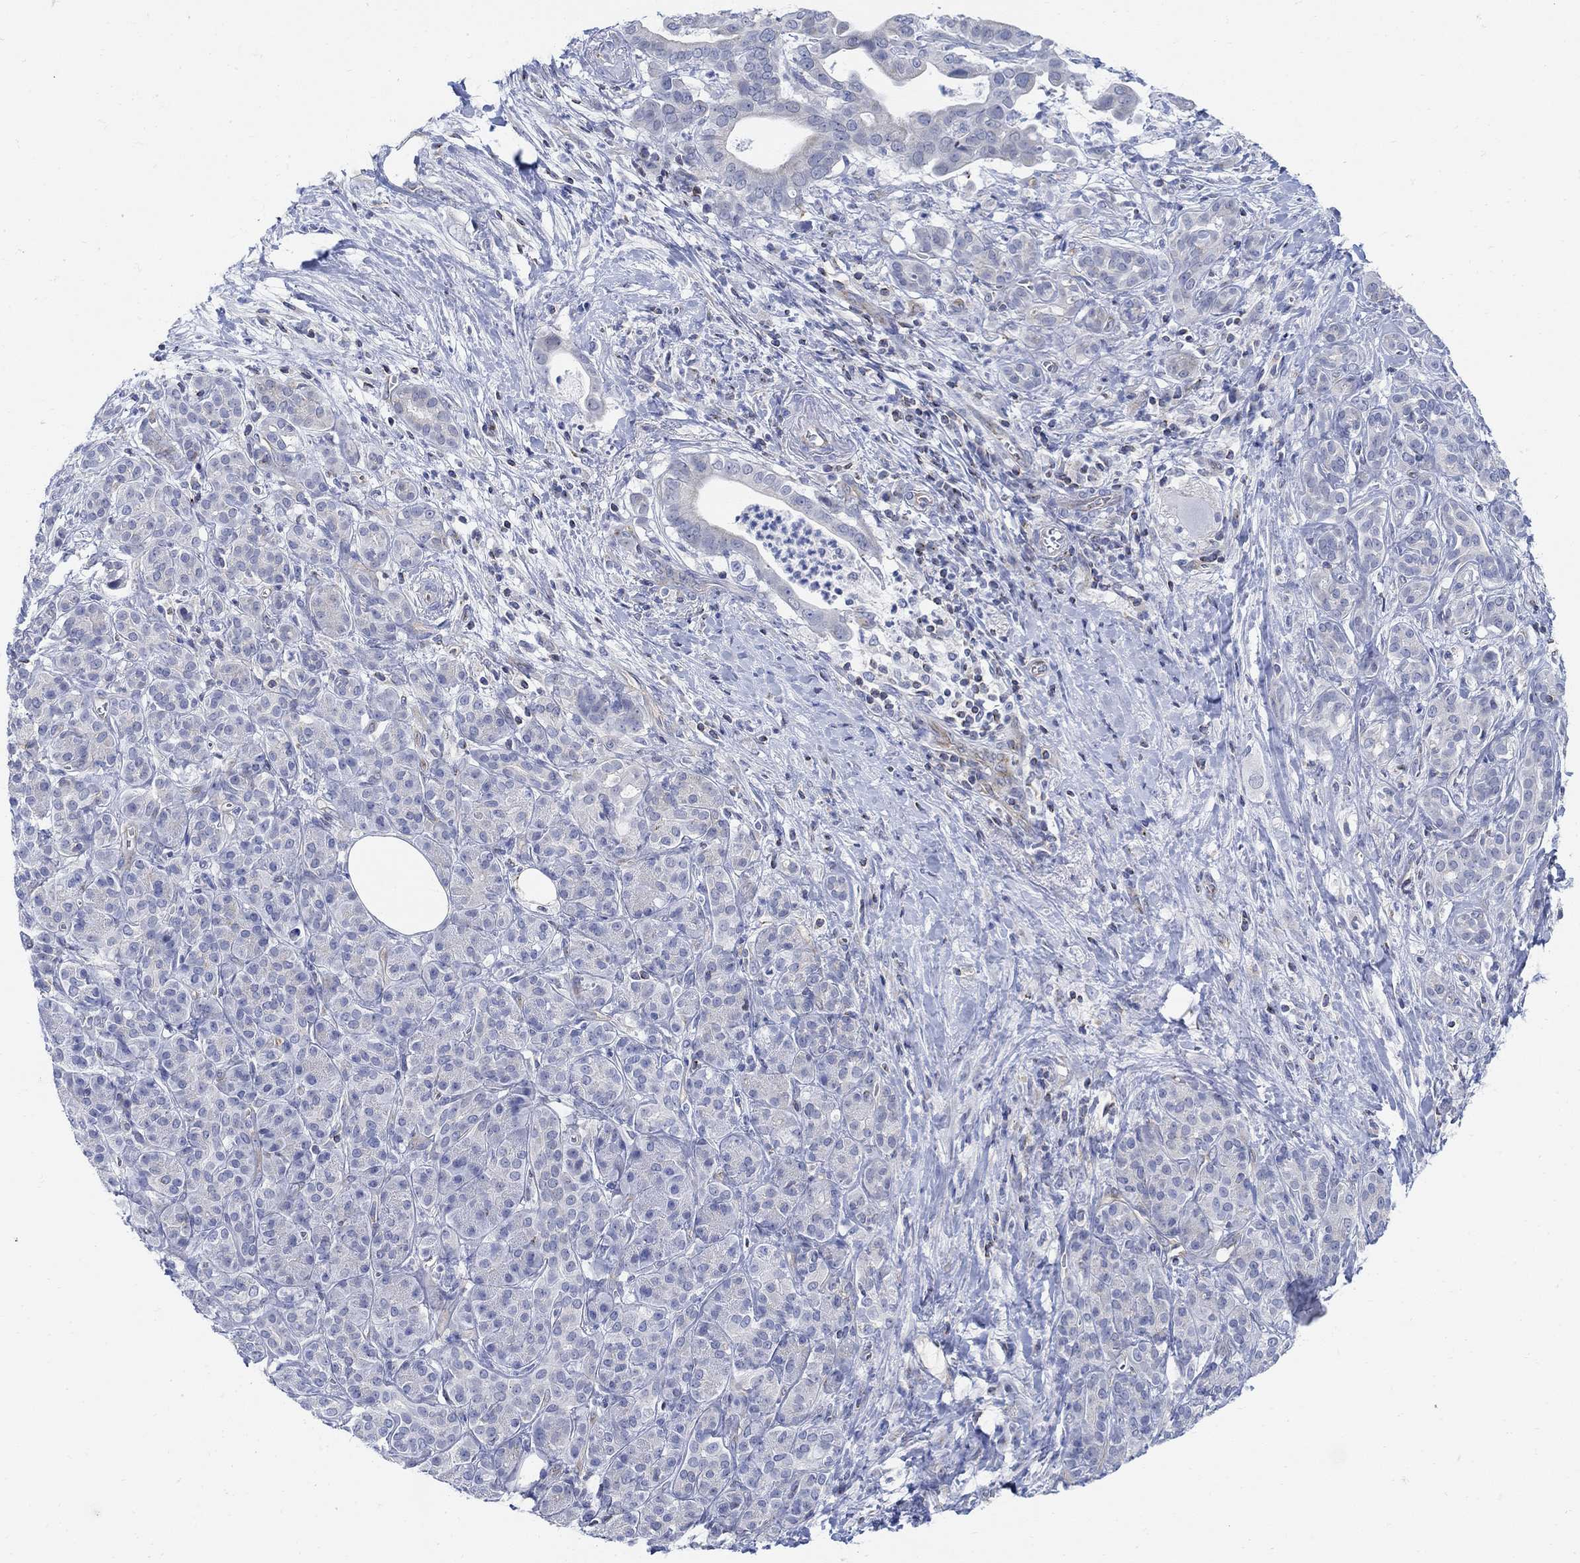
{"staining": {"intensity": "negative", "quantity": "none", "location": "none"}, "tissue": "pancreatic cancer", "cell_type": "Tumor cells", "image_type": "cancer", "snomed": [{"axis": "morphology", "description": "Adenocarcinoma, NOS"}, {"axis": "topography", "description": "Pancreas"}], "caption": "This is an immunohistochemistry micrograph of pancreatic adenocarcinoma. There is no expression in tumor cells.", "gene": "PHF21B", "patient": {"sex": "male", "age": 61}}